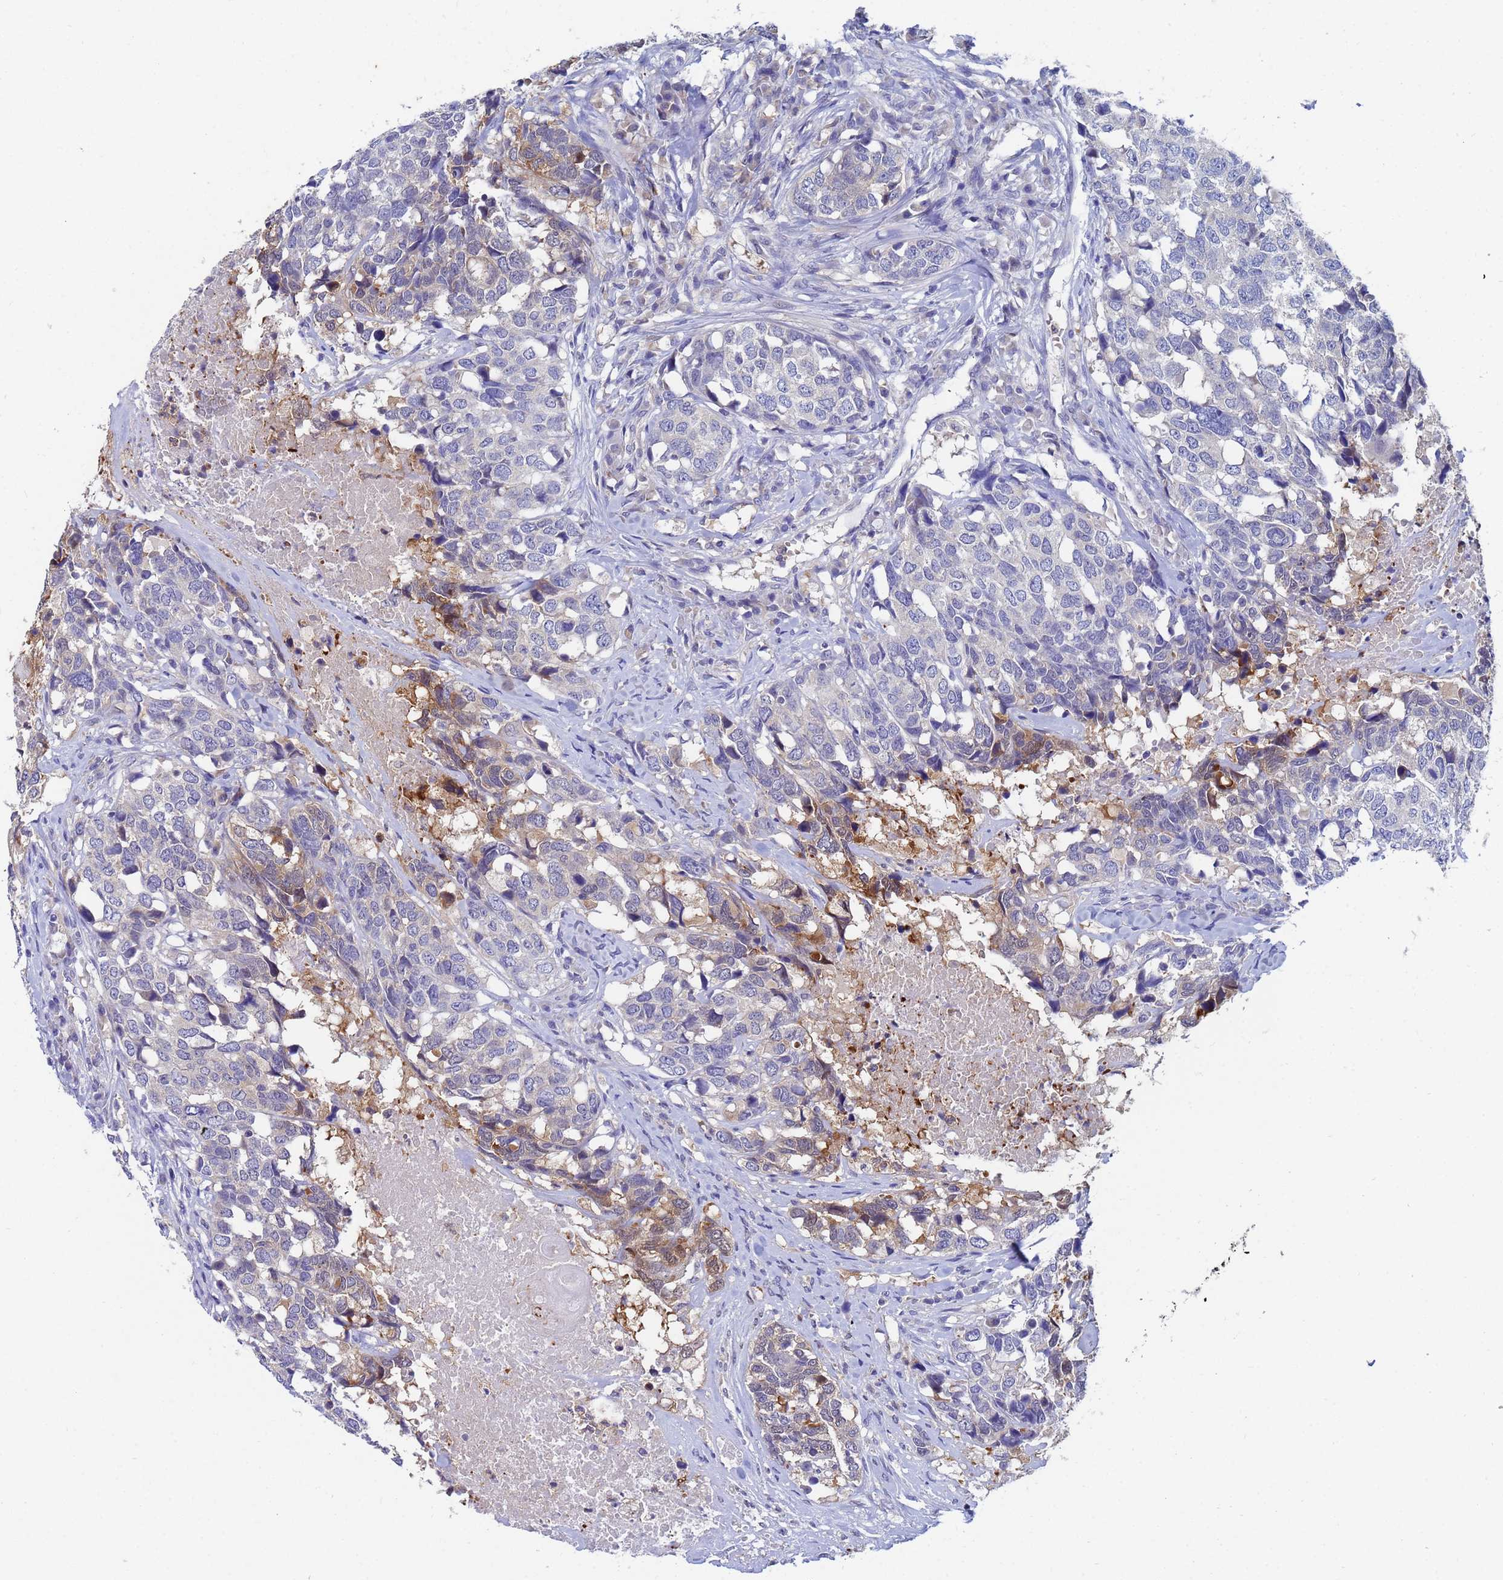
{"staining": {"intensity": "moderate", "quantity": "<25%", "location": "cytoplasmic/membranous"}, "tissue": "head and neck cancer", "cell_type": "Tumor cells", "image_type": "cancer", "snomed": [{"axis": "morphology", "description": "Squamous cell carcinoma, NOS"}, {"axis": "topography", "description": "Head-Neck"}], "caption": "Immunohistochemistry (IHC) of human squamous cell carcinoma (head and neck) demonstrates low levels of moderate cytoplasmic/membranous staining in approximately <25% of tumor cells.", "gene": "TTLL11", "patient": {"sex": "male", "age": 66}}